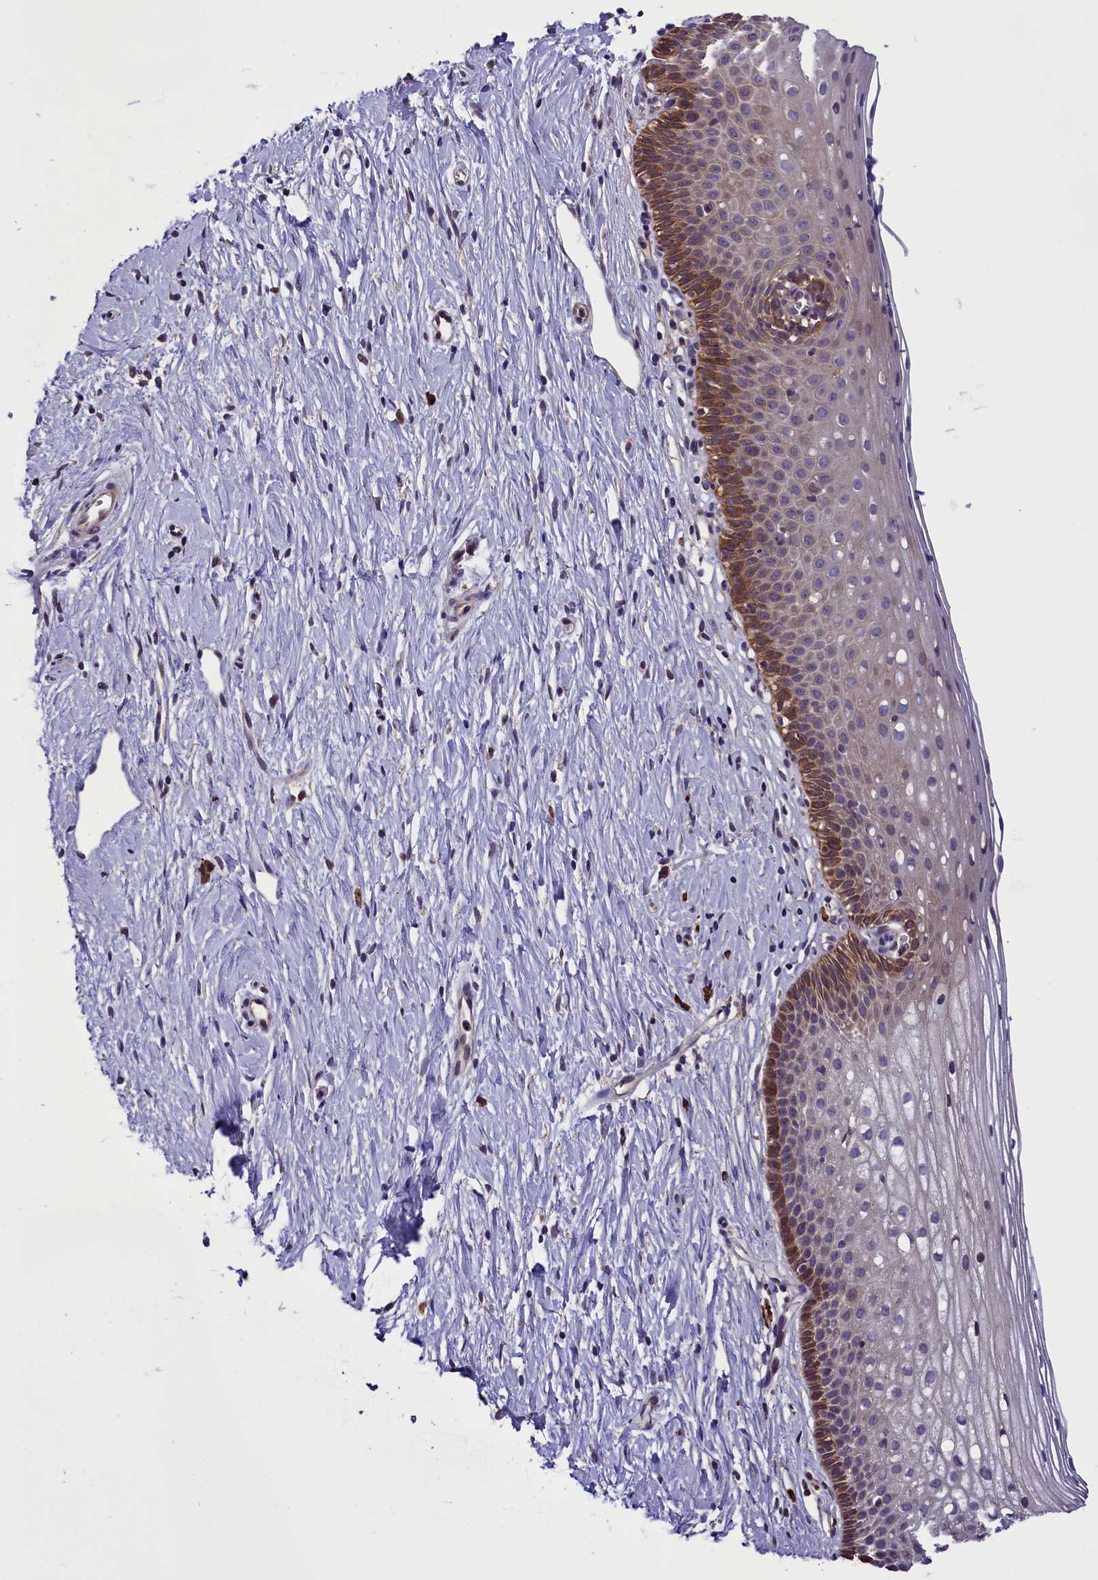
{"staining": {"intensity": "moderate", "quantity": ">75%", "location": "cytoplasmic/membranous"}, "tissue": "cervix", "cell_type": "Glandular cells", "image_type": "normal", "snomed": [{"axis": "morphology", "description": "Normal tissue, NOS"}, {"axis": "topography", "description": "Cervix"}], "caption": "Immunohistochemistry (DAB) staining of normal human cervix displays moderate cytoplasmic/membranous protein positivity in about >75% of glandular cells. Immunohistochemistry stains the protein of interest in brown and the nuclei are stained blue.", "gene": "ABCC10", "patient": {"sex": "female", "age": 36}}